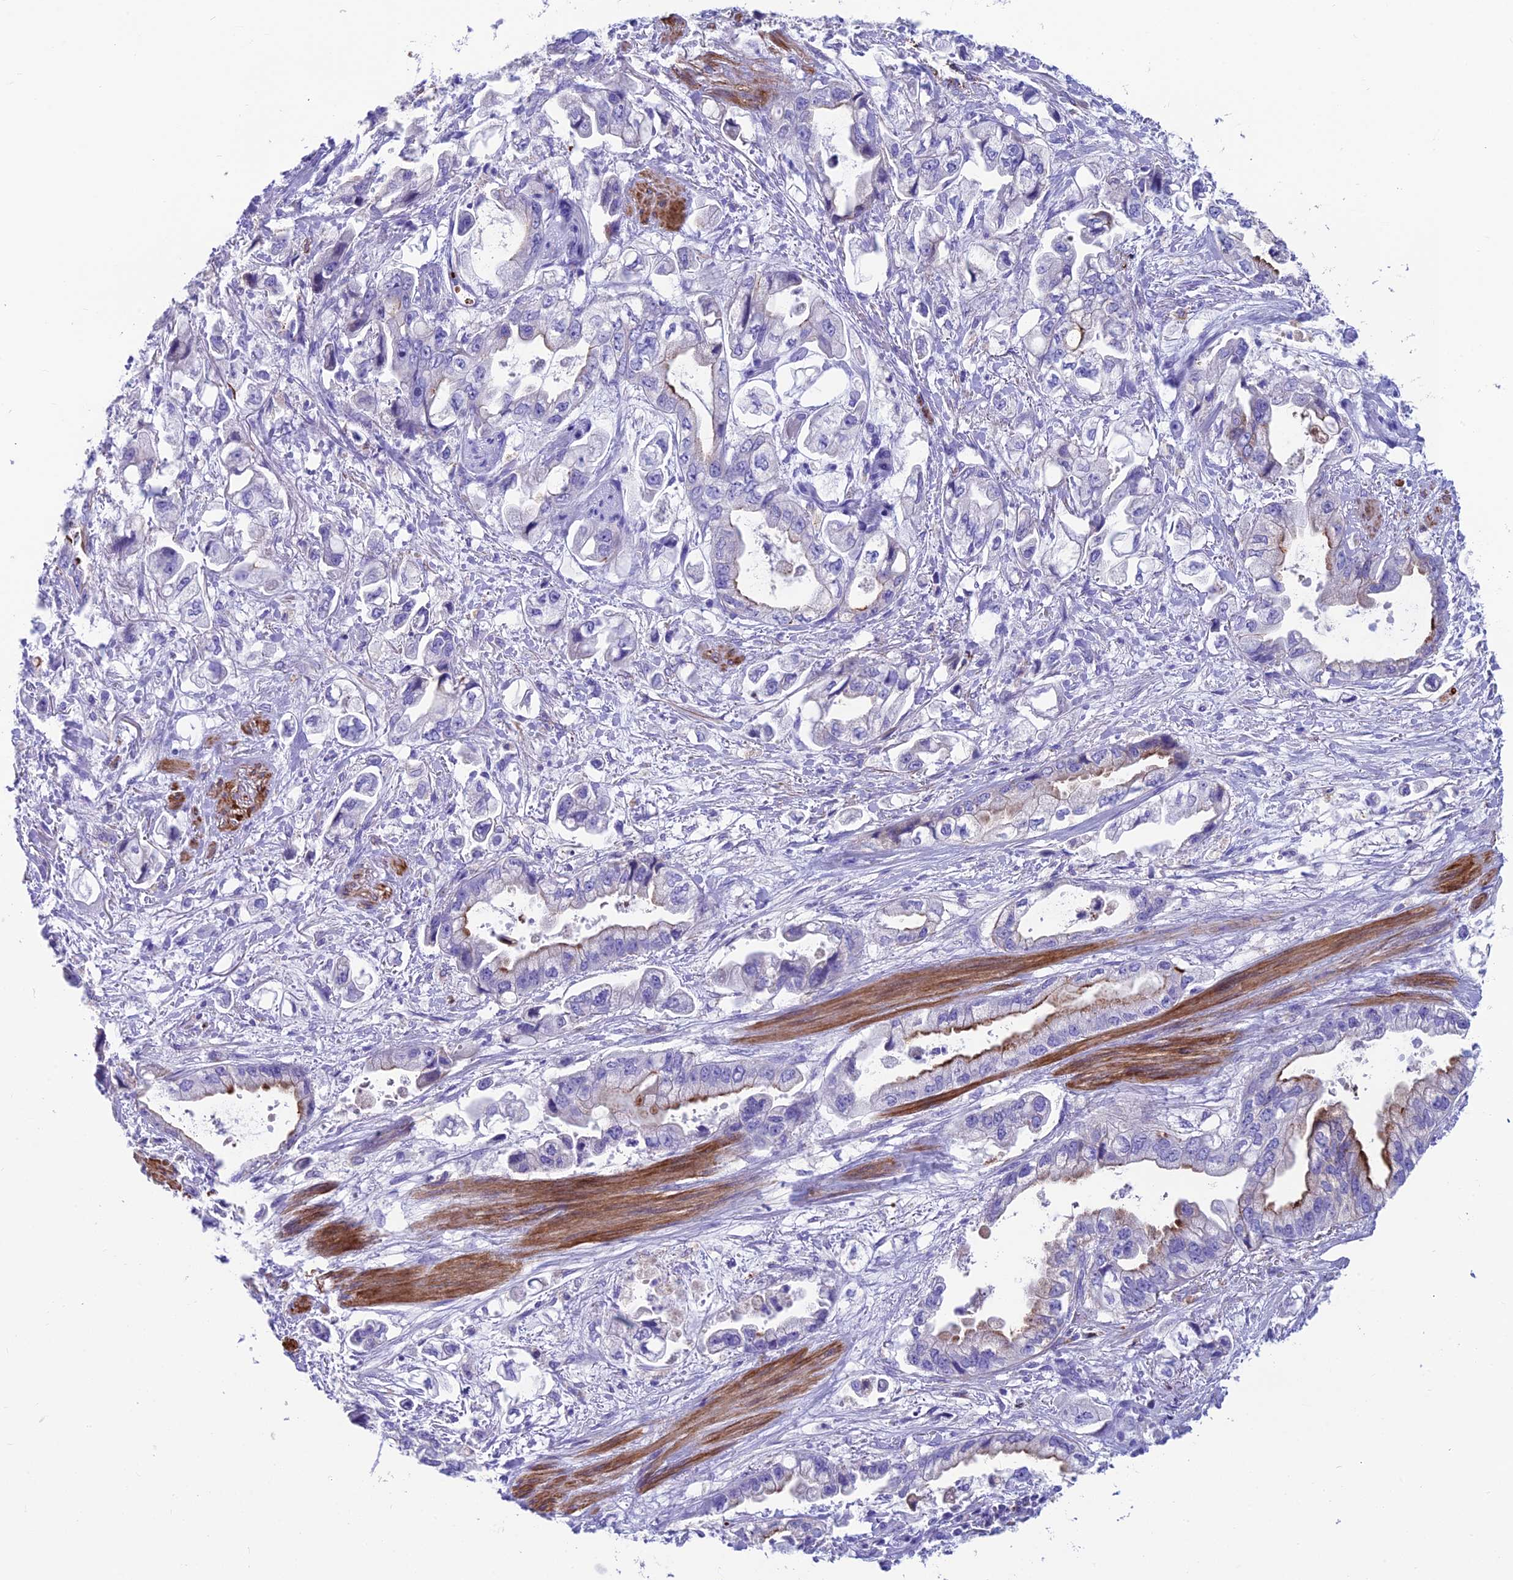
{"staining": {"intensity": "moderate", "quantity": "<25%", "location": "cytoplasmic/membranous"}, "tissue": "stomach cancer", "cell_type": "Tumor cells", "image_type": "cancer", "snomed": [{"axis": "morphology", "description": "Adenocarcinoma, NOS"}, {"axis": "topography", "description": "Stomach"}], "caption": "Immunohistochemistry (IHC) photomicrograph of human stomach adenocarcinoma stained for a protein (brown), which displays low levels of moderate cytoplasmic/membranous expression in approximately <25% of tumor cells.", "gene": "GNG11", "patient": {"sex": "male", "age": 62}}